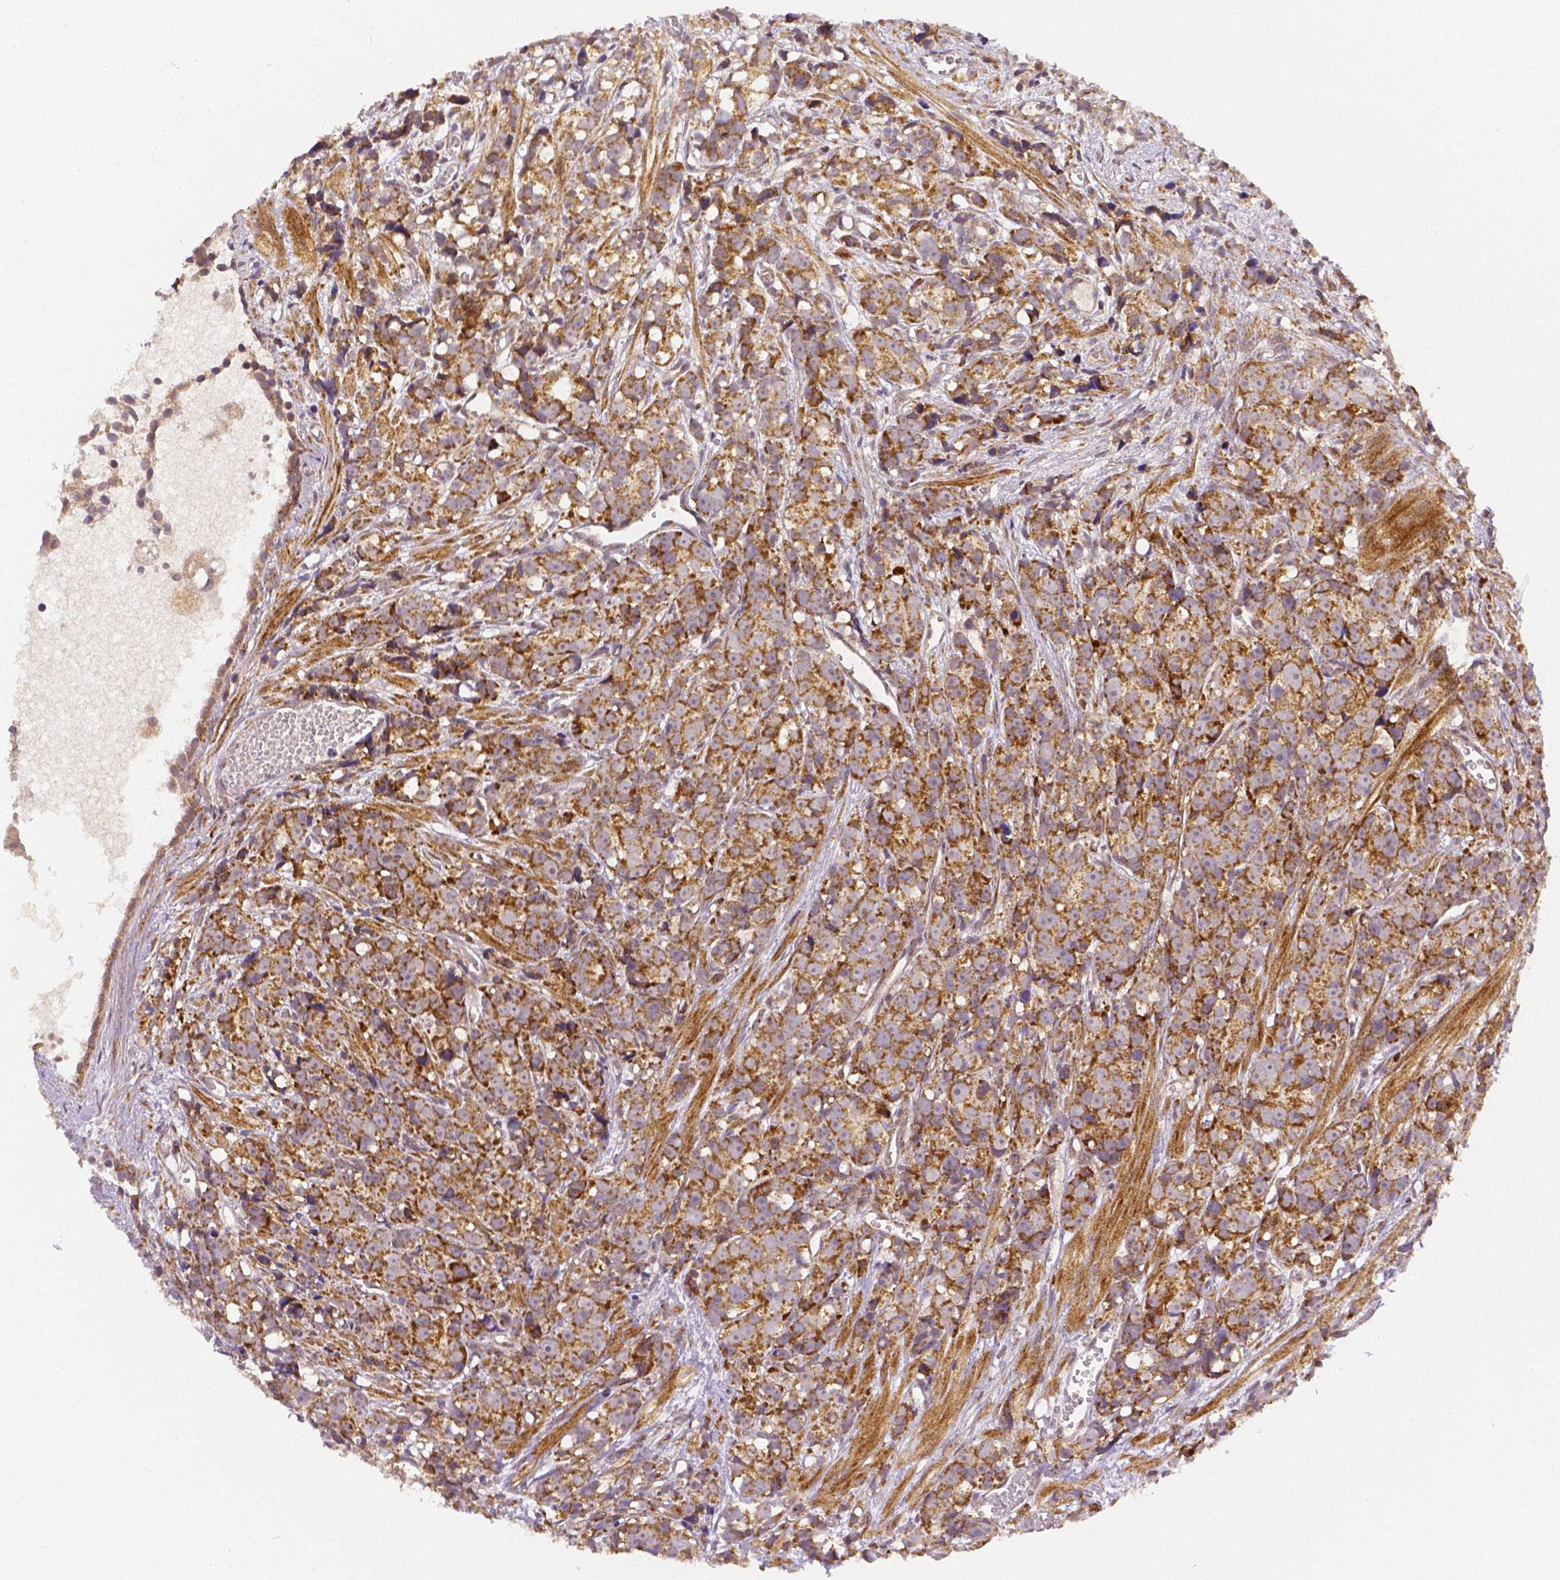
{"staining": {"intensity": "moderate", "quantity": ">75%", "location": "cytoplasmic/membranous"}, "tissue": "prostate cancer", "cell_type": "Tumor cells", "image_type": "cancer", "snomed": [{"axis": "morphology", "description": "Adenocarcinoma, High grade"}, {"axis": "topography", "description": "Prostate"}], "caption": "Immunohistochemical staining of human prostate cancer (adenocarcinoma (high-grade)) shows moderate cytoplasmic/membranous protein staining in approximately >75% of tumor cells.", "gene": "RHOT1", "patient": {"sex": "male", "age": 77}}